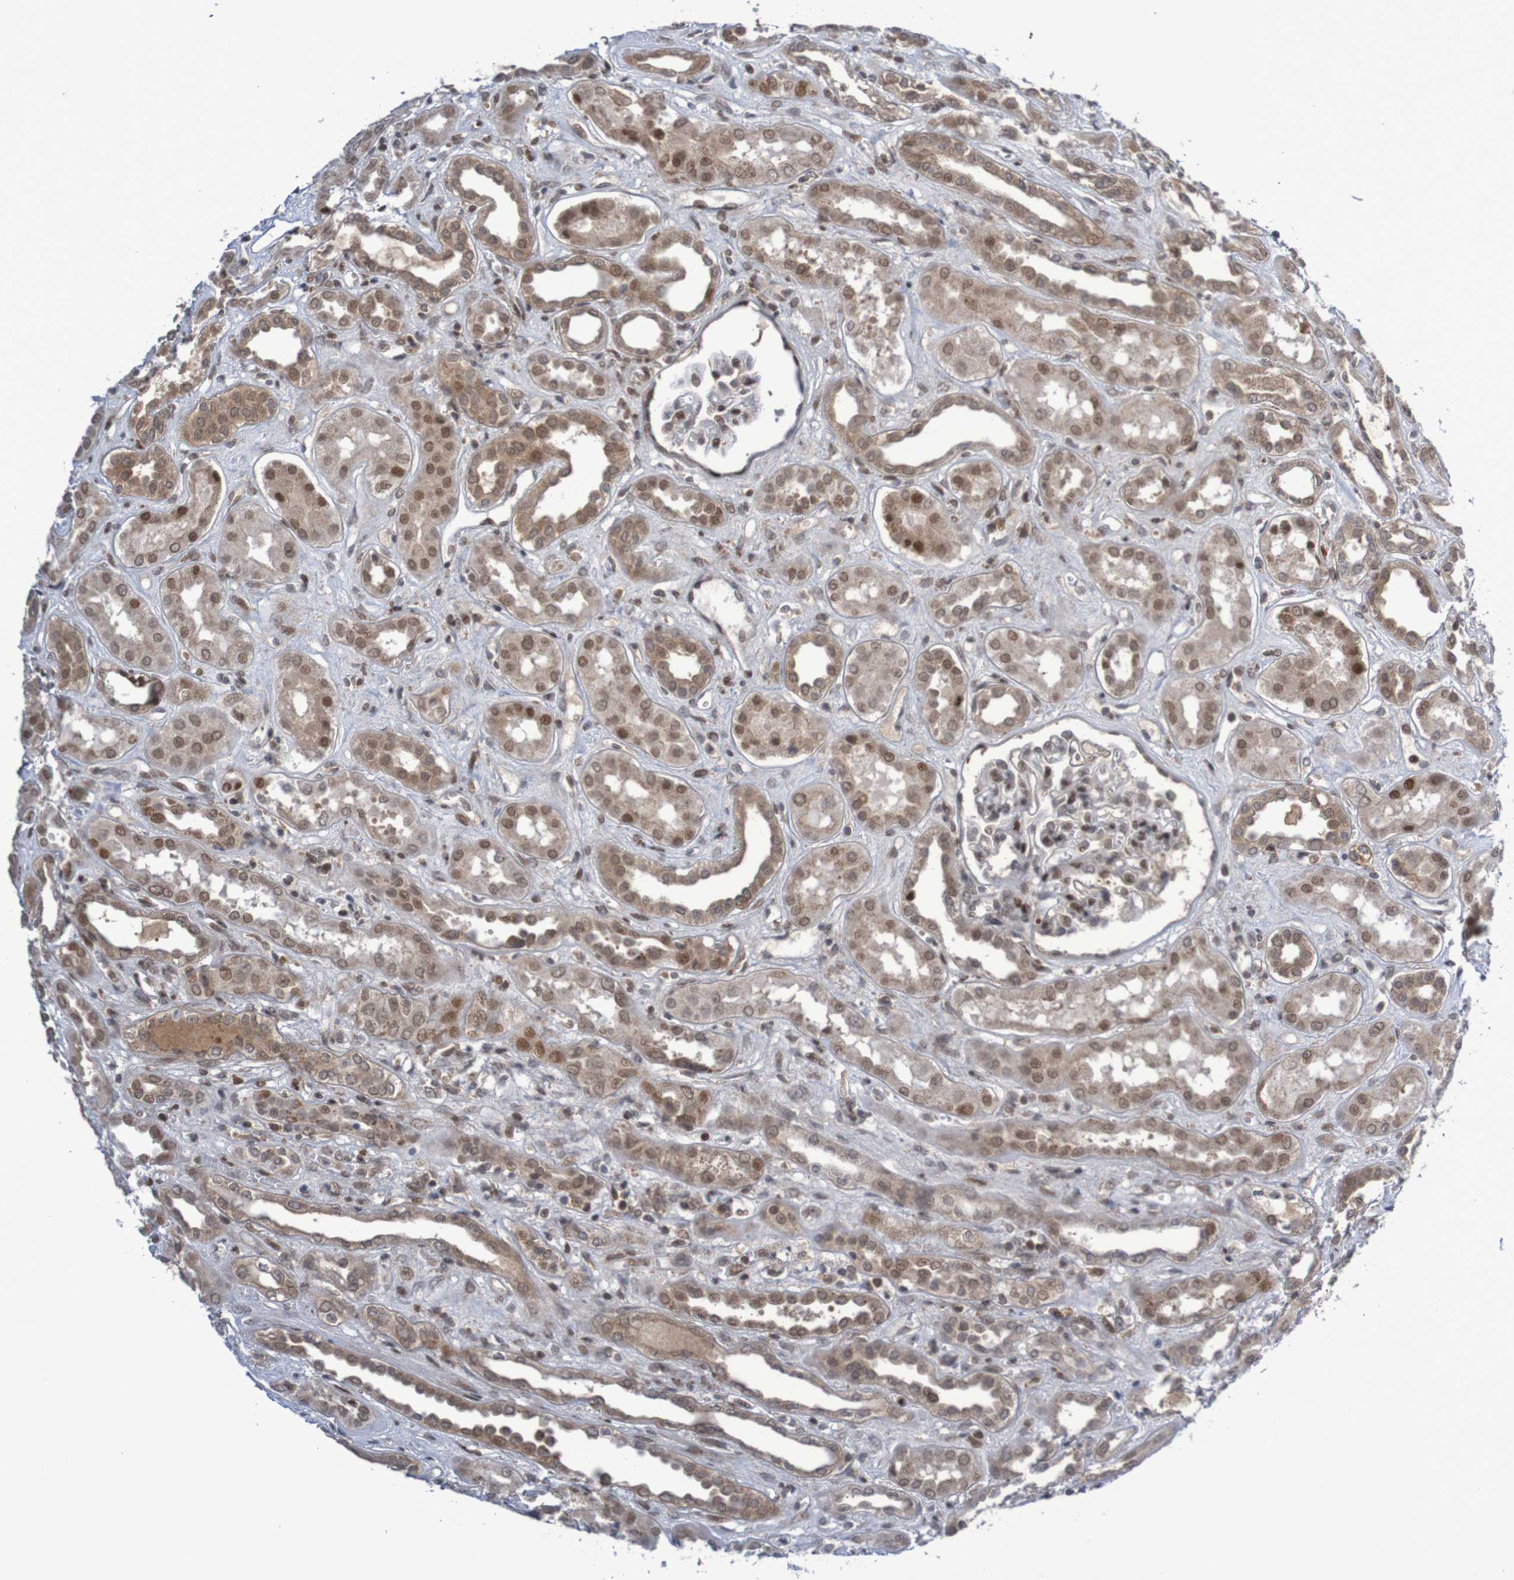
{"staining": {"intensity": "moderate", "quantity": ">75%", "location": "nuclear"}, "tissue": "kidney", "cell_type": "Cells in glomeruli", "image_type": "normal", "snomed": [{"axis": "morphology", "description": "Normal tissue, NOS"}, {"axis": "topography", "description": "Kidney"}], "caption": "Immunohistochemical staining of normal human kidney reveals >75% levels of moderate nuclear protein expression in about >75% of cells in glomeruli.", "gene": "ITLN1", "patient": {"sex": "male", "age": 59}}